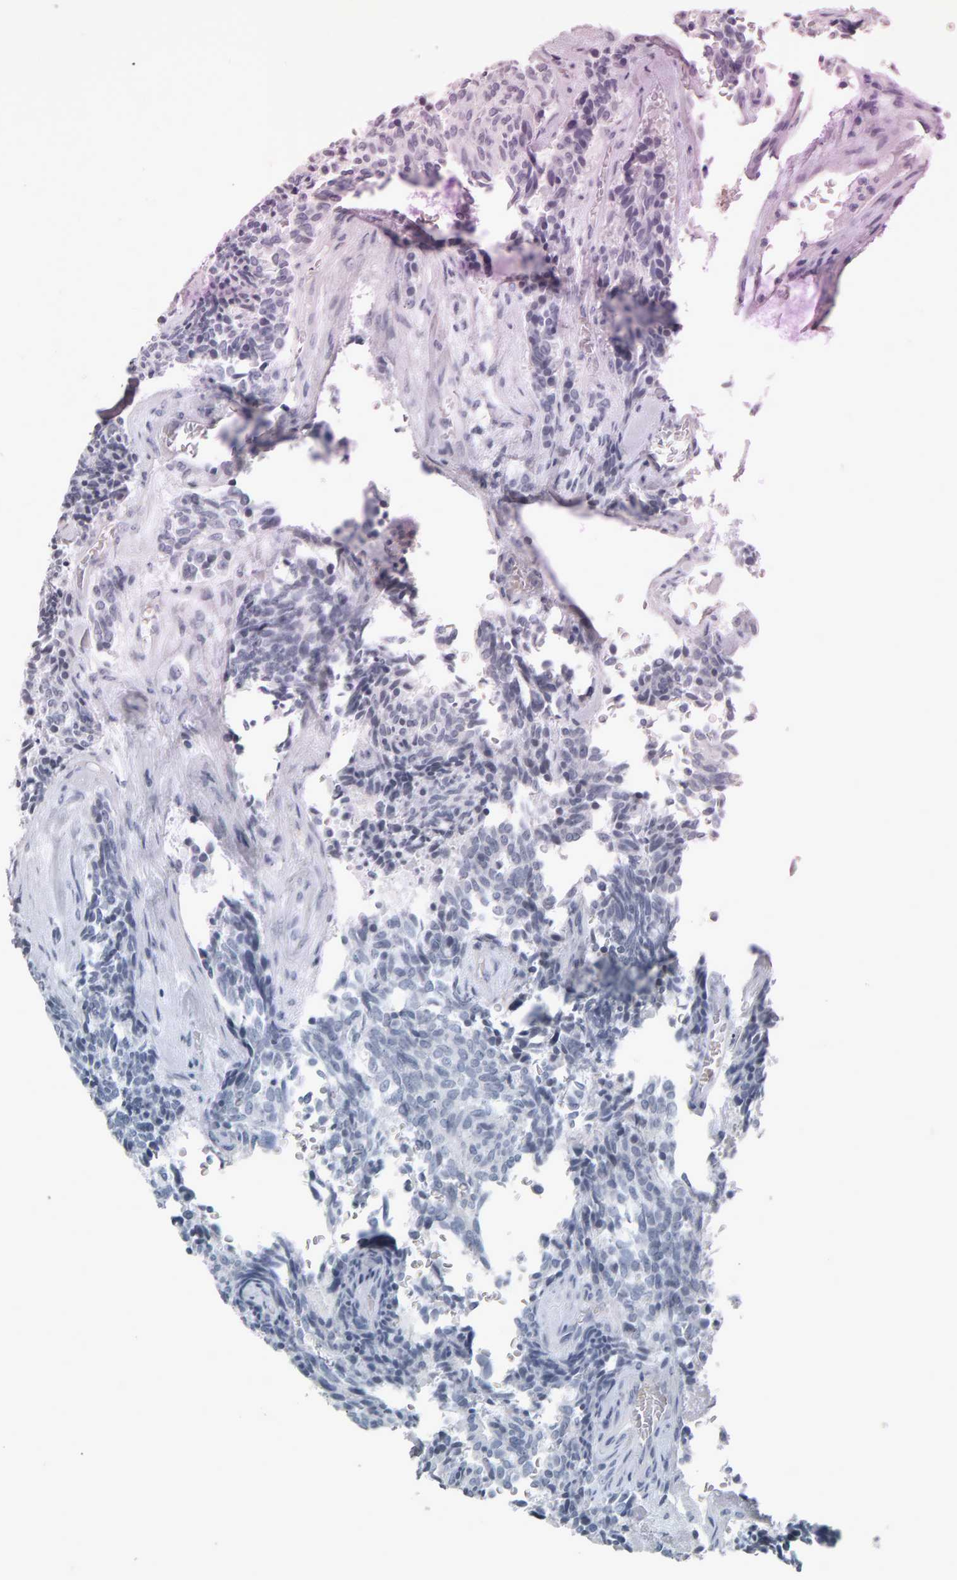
{"staining": {"intensity": "negative", "quantity": "none", "location": "none"}, "tissue": "carcinoid", "cell_type": "Tumor cells", "image_type": "cancer", "snomed": [{"axis": "morphology", "description": "Carcinoid, malignant, NOS"}, {"axis": "topography", "description": "Pancreas"}], "caption": "A high-resolution photomicrograph shows immunohistochemistry staining of malignant carcinoid, which reveals no significant expression in tumor cells.", "gene": "PYY", "patient": {"sex": "female", "age": 54}}